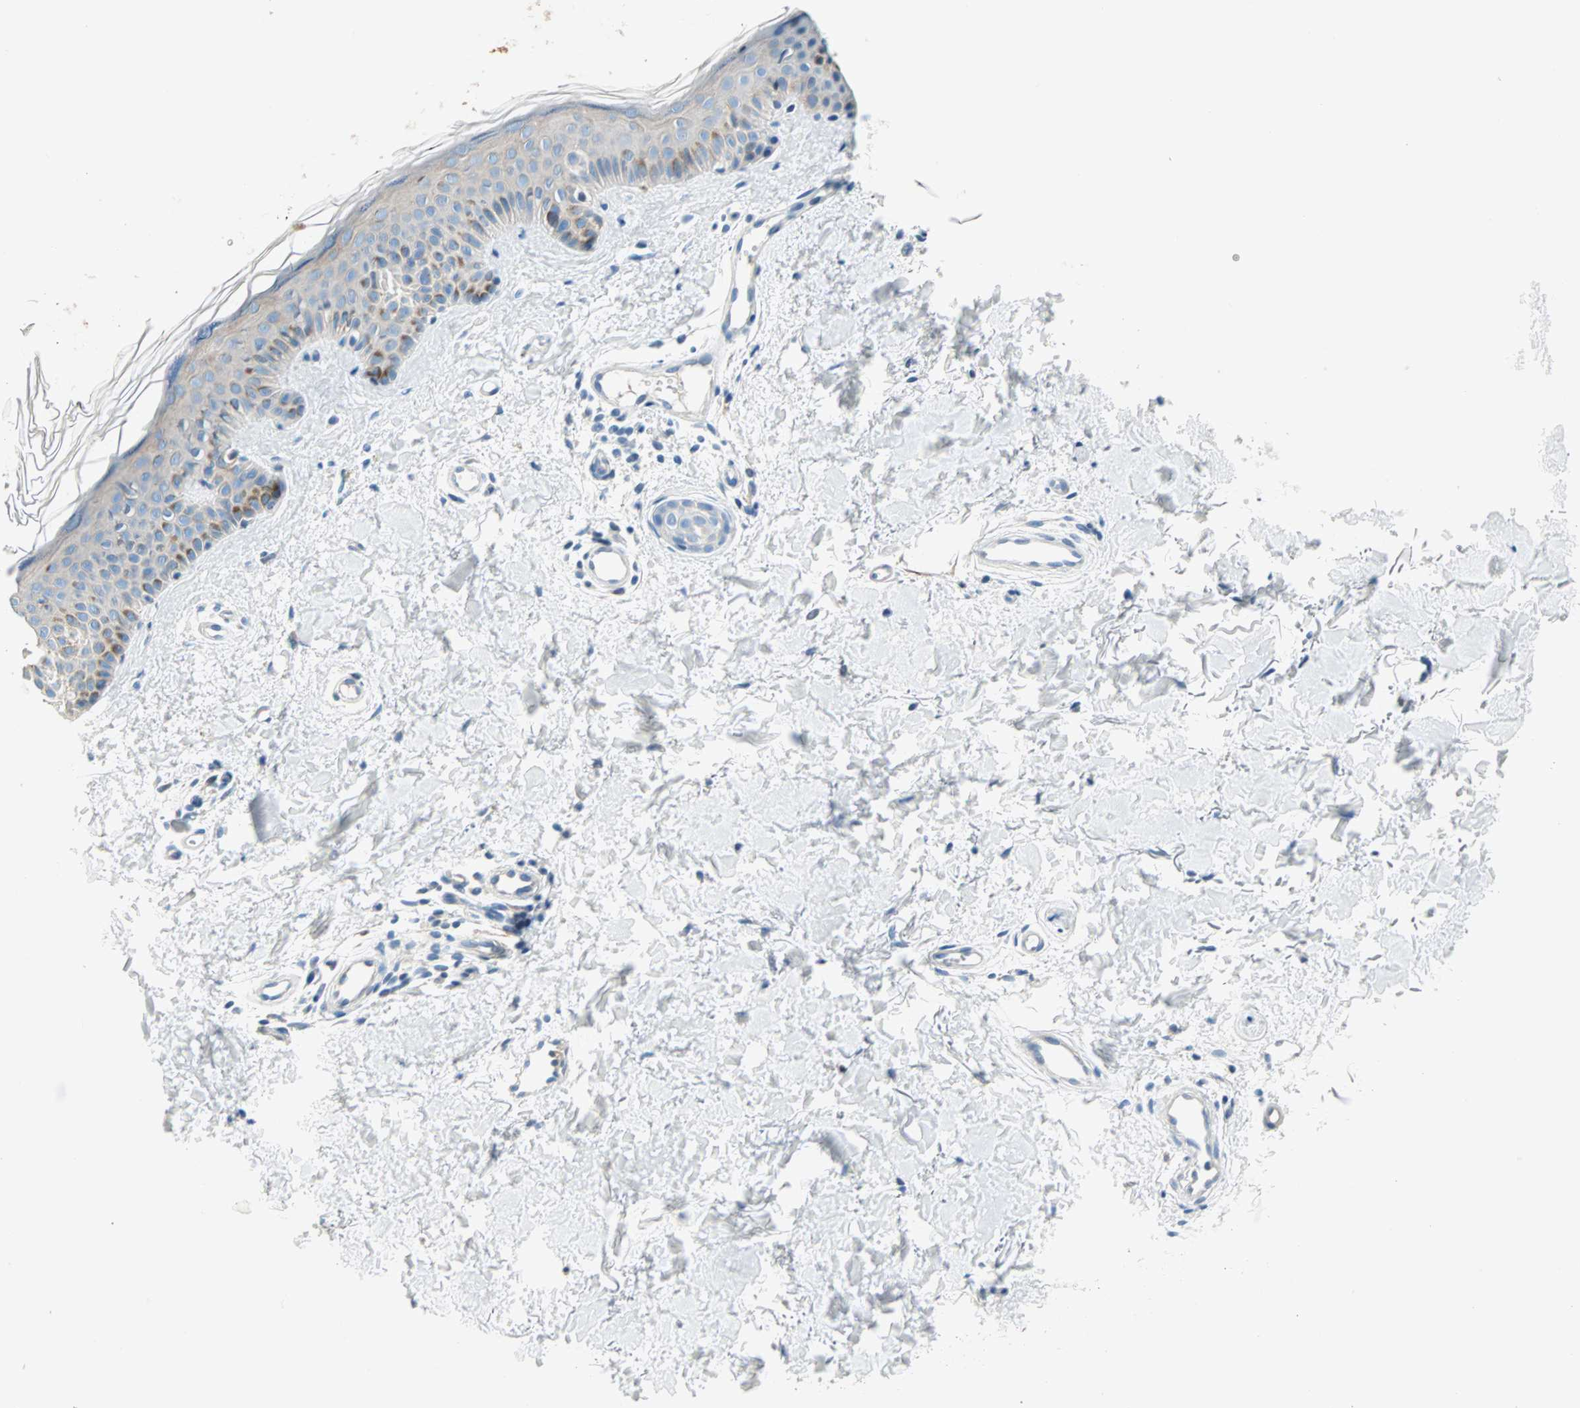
{"staining": {"intensity": "negative", "quantity": "none", "location": "none"}, "tissue": "skin", "cell_type": "Fibroblasts", "image_type": "normal", "snomed": [{"axis": "morphology", "description": "Normal tissue, NOS"}, {"axis": "topography", "description": "Skin"}], "caption": "IHC image of unremarkable human skin stained for a protein (brown), which reveals no positivity in fibroblasts. (DAB immunohistochemistry (IHC), high magnification).", "gene": "TMEM163", "patient": {"sex": "male", "age": 67}}